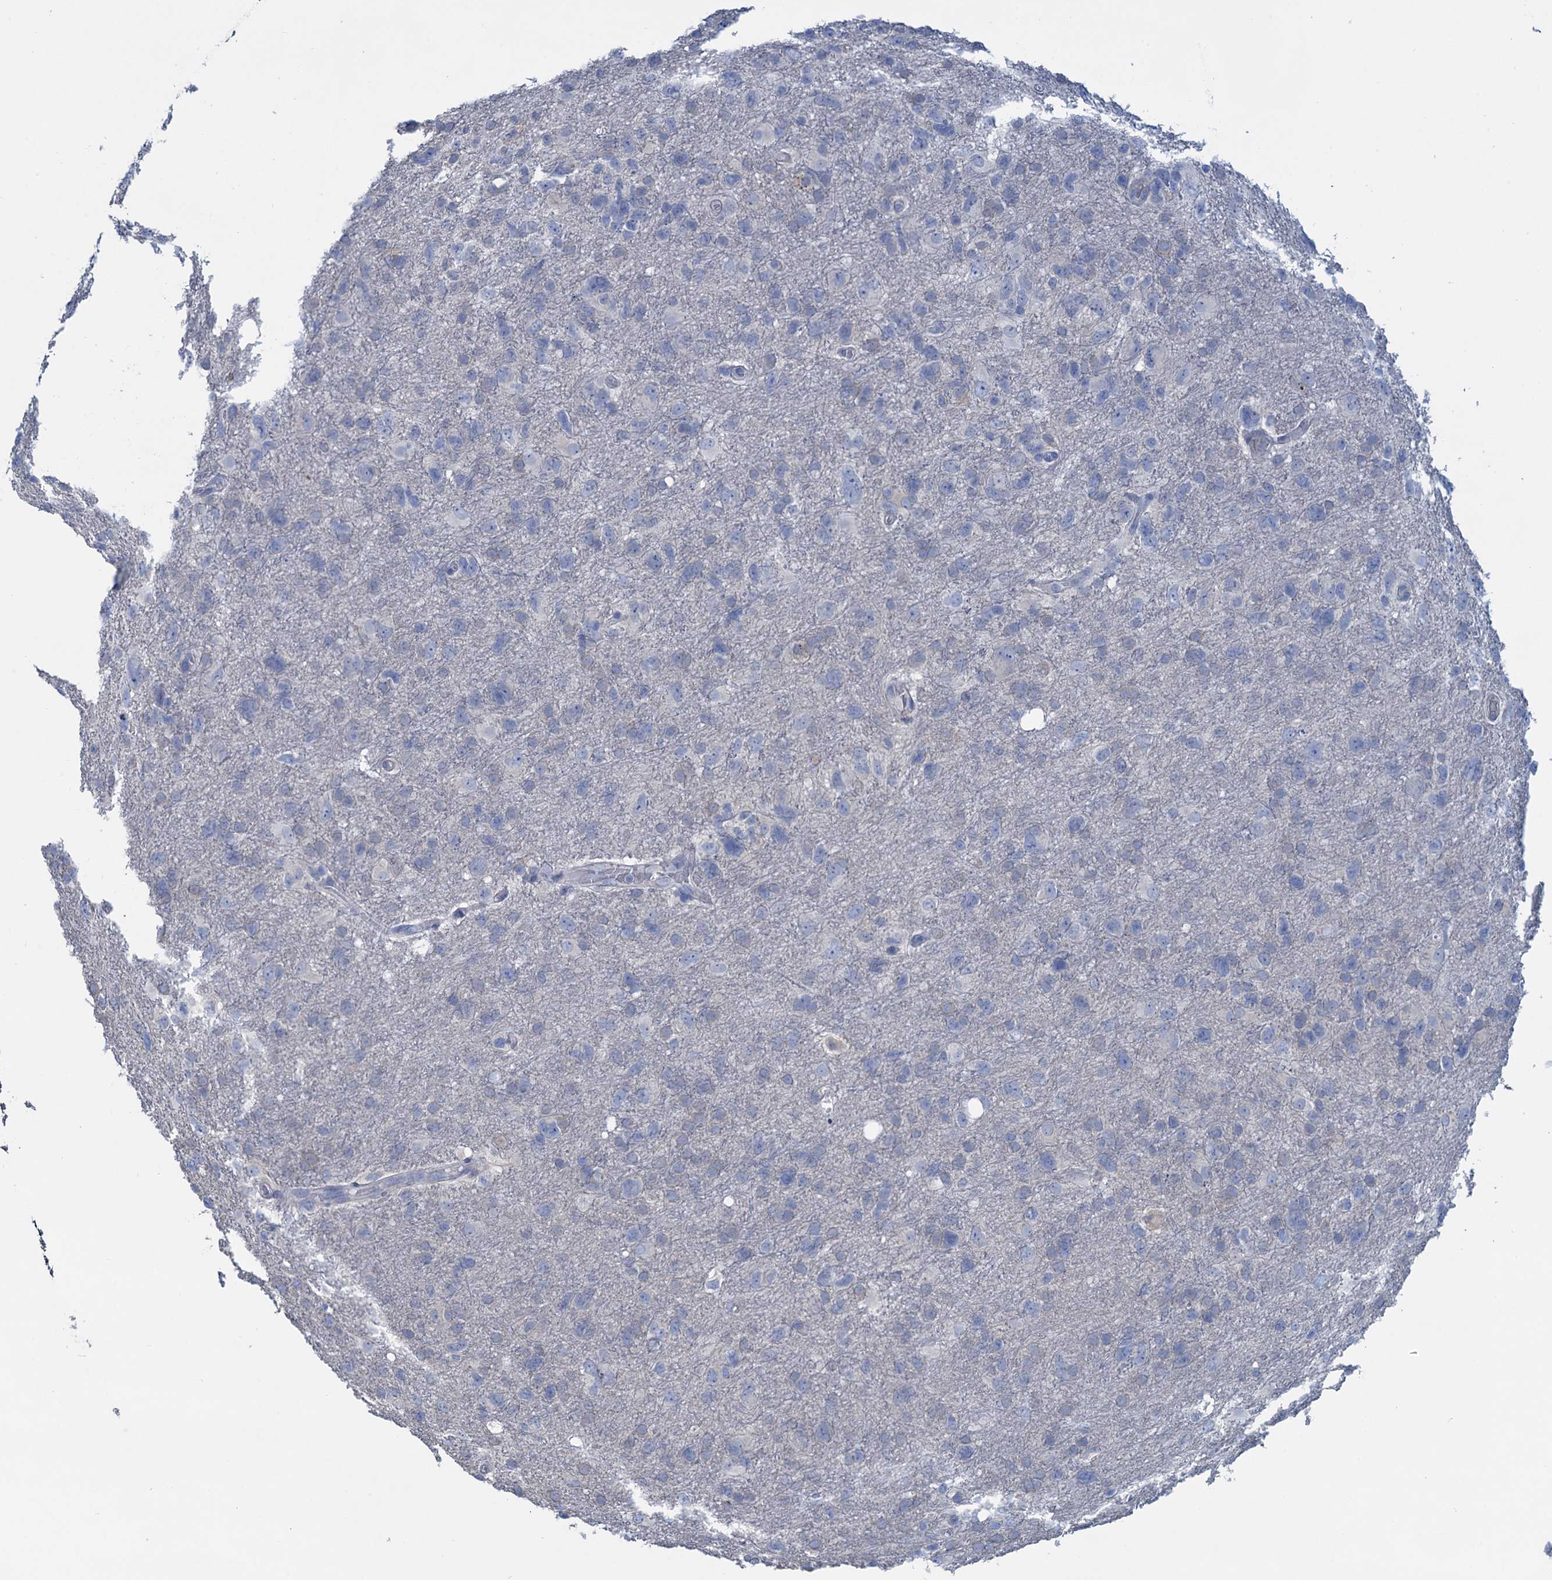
{"staining": {"intensity": "negative", "quantity": "none", "location": "none"}, "tissue": "glioma", "cell_type": "Tumor cells", "image_type": "cancer", "snomed": [{"axis": "morphology", "description": "Glioma, malignant, High grade"}, {"axis": "topography", "description": "Brain"}], "caption": "High power microscopy photomicrograph of an IHC photomicrograph of glioma, revealing no significant staining in tumor cells.", "gene": "RTKN2", "patient": {"sex": "male", "age": 61}}